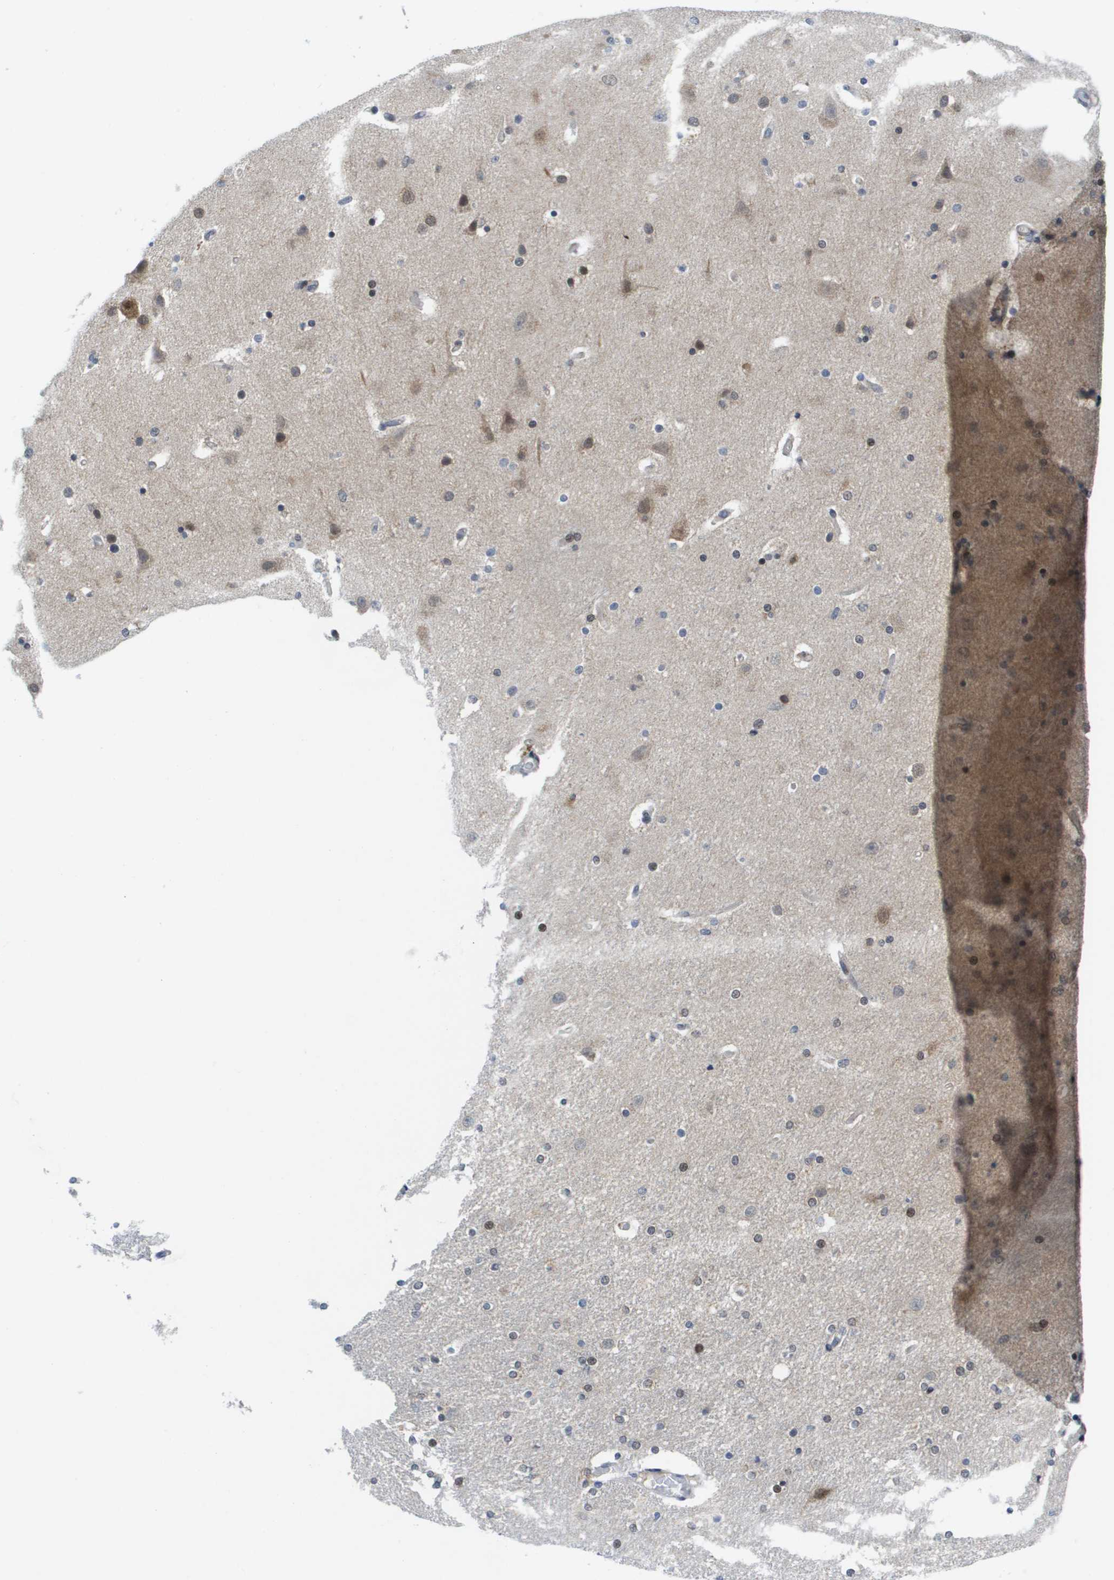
{"staining": {"intensity": "strong", "quantity": "<25%", "location": "nuclear"}, "tissue": "caudate", "cell_type": "Glial cells", "image_type": "normal", "snomed": [{"axis": "morphology", "description": "Normal tissue, NOS"}, {"axis": "topography", "description": "Lateral ventricle wall"}], "caption": "Immunohistochemical staining of normal caudate displays <25% levels of strong nuclear protein staining in about <25% of glial cells. (brown staining indicates protein expression, while blue staining denotes nuclei).", "gene": "FKBP4", "patient": {"sex": "female", "age": 54}}